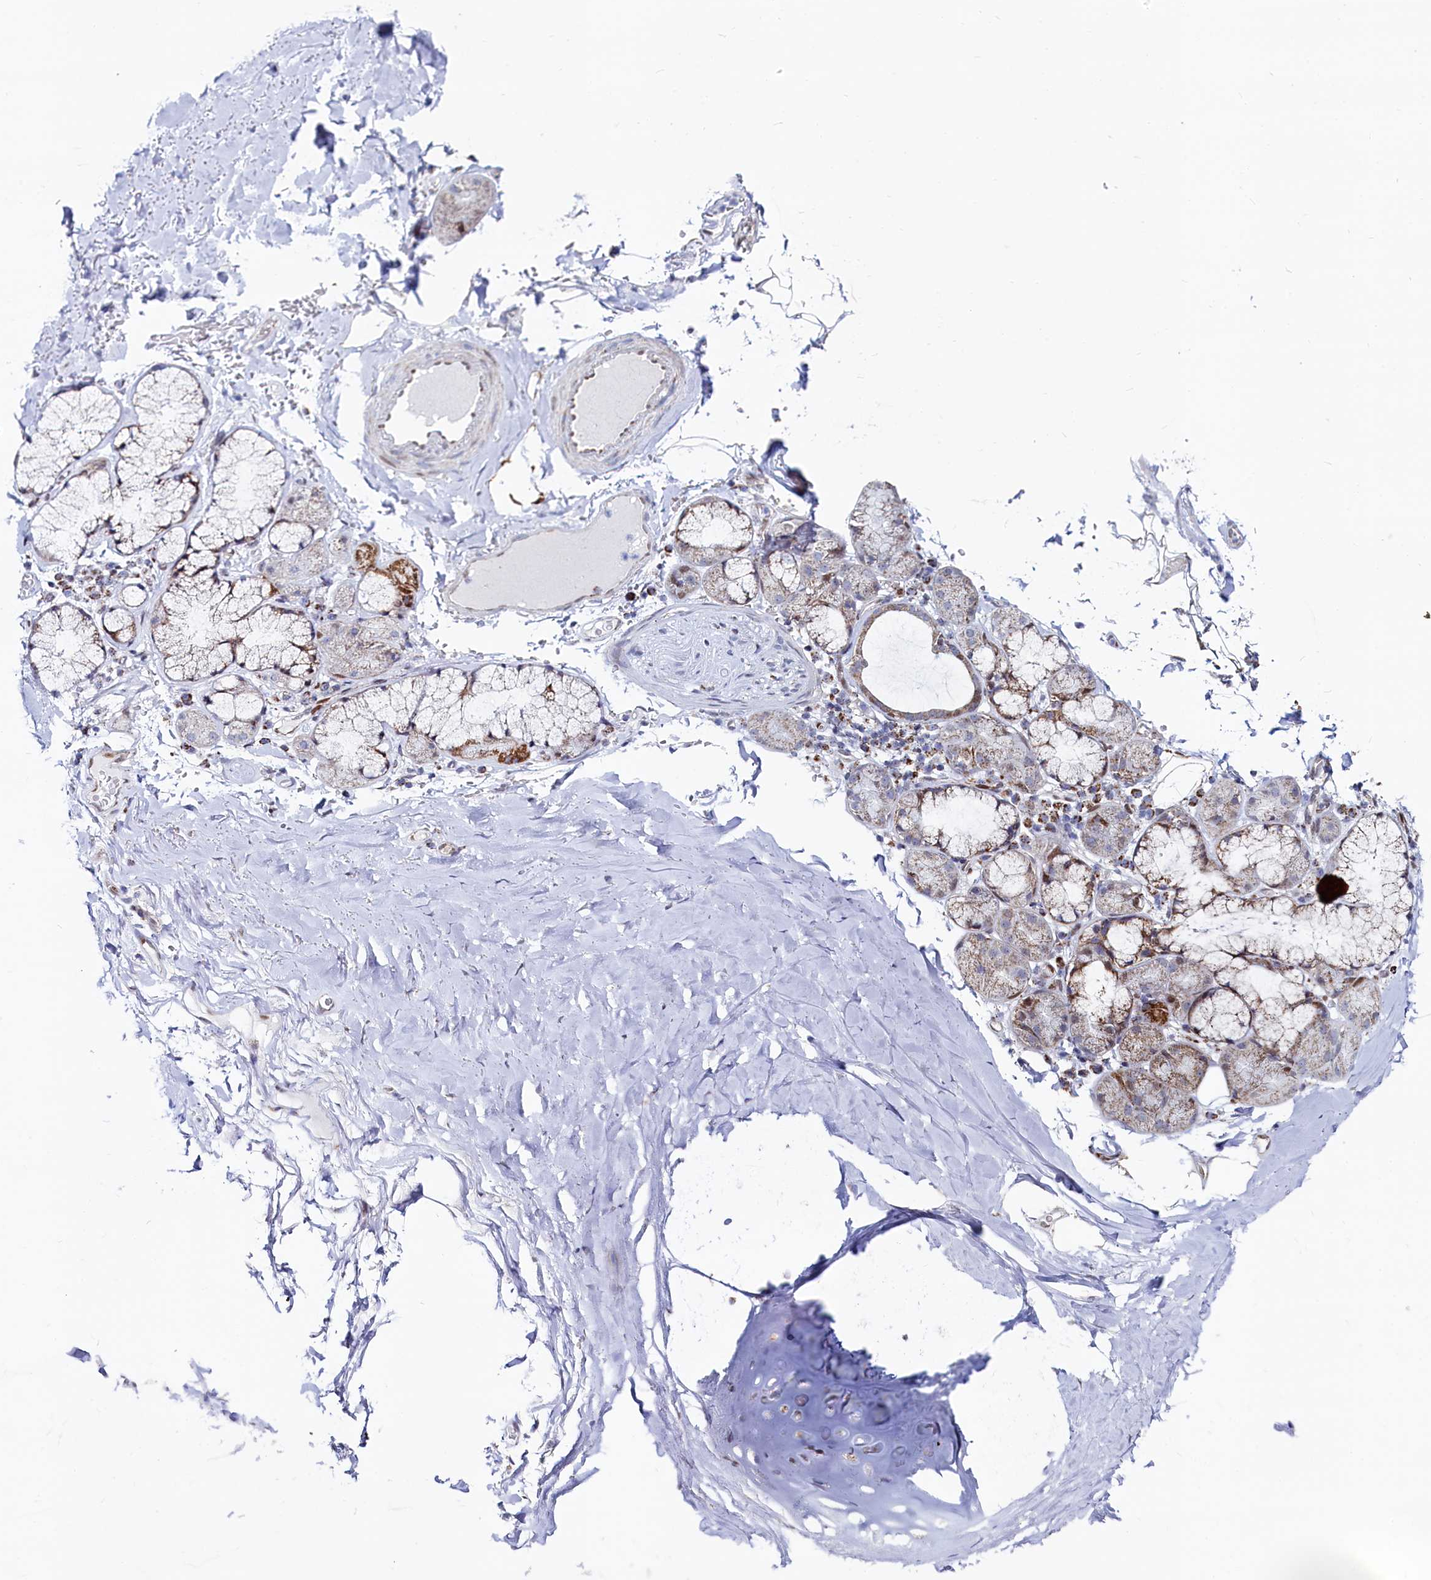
{"staining": {"intensity": "negative", "quantity": "none", "location": "none"}, "tissue": "adipose tissue", "cell_type": "Adipocytes", "image_type": "normal", "snomed": [{"axis": "morphology", "description": "Normal tissue, NOS"}, {"axis": "topography", "description": "Lymph node"}, {"axis": "topography", "description": "Bronchus"}], "caption": "IHC image of unremarkable adipose tissue stained for a protein (brown), which shows no expression in adipocytes. (Brightfield microscopy of DAB (3,3'-diaminobenzidine) immunohistochemistry (IHC) at high magnification).", "gene": "HDGFL3", "patient": {"sex": "male", "age": 63}}